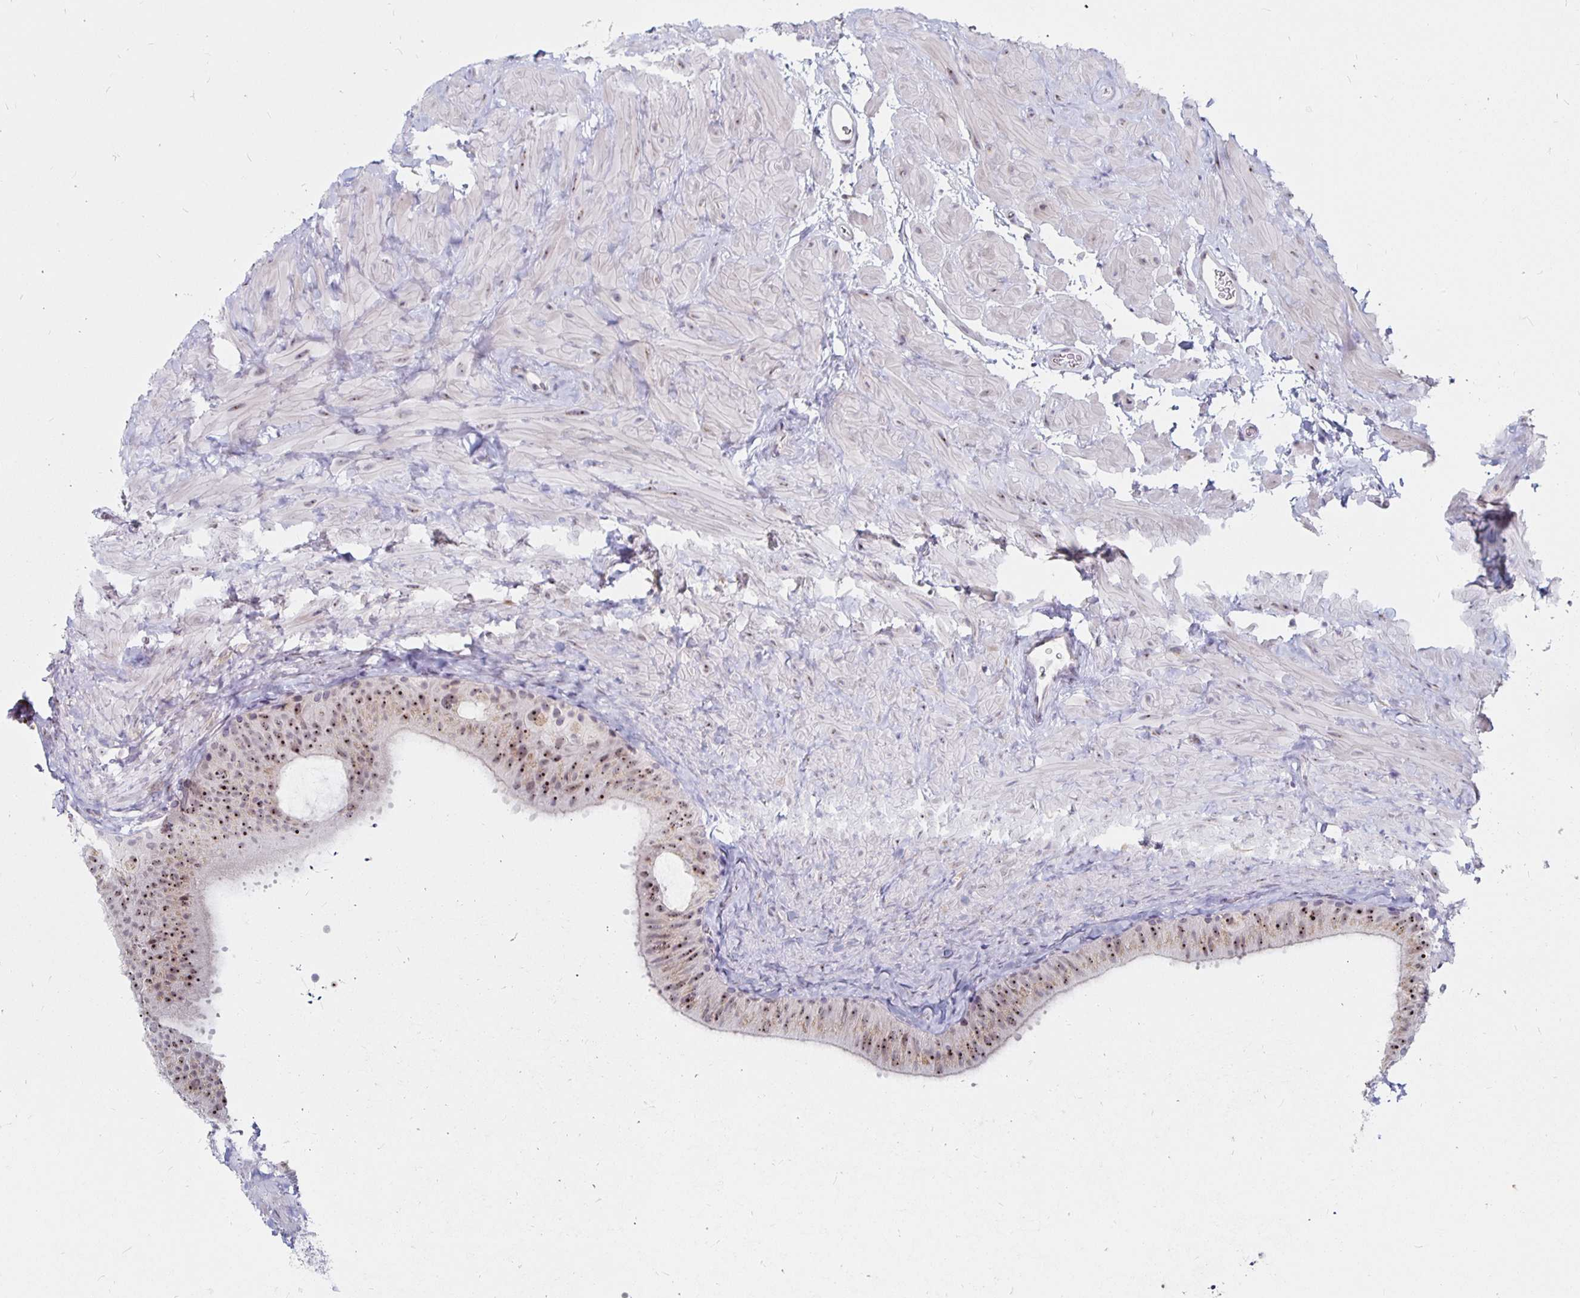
{"staining": {"intensity": "moderate", "quantity": ">75%", "location": "cytoplasmic/membranous,nuclear"}, "tissue": "epididymis", "cell_type": "Glandular cells", "image_type": "normal", "snomed": [{"axis": "morphology", "description": "Normal tissue, NOS"}, {"axis": "topography", "description": "Epididymis, spermatic cord, NOS"}, {"axis": "topography", "description": "Epididymis"}], "caption": "This is a micrograph of immunohistochemistry (IHC) staining of unremarkable epididymis, which shows moderate expression in the cytoplasmic/membranous,nuclear of glandular cells.", "gene": "NUP85", "patient": {"sex": "male", "age": 31}}